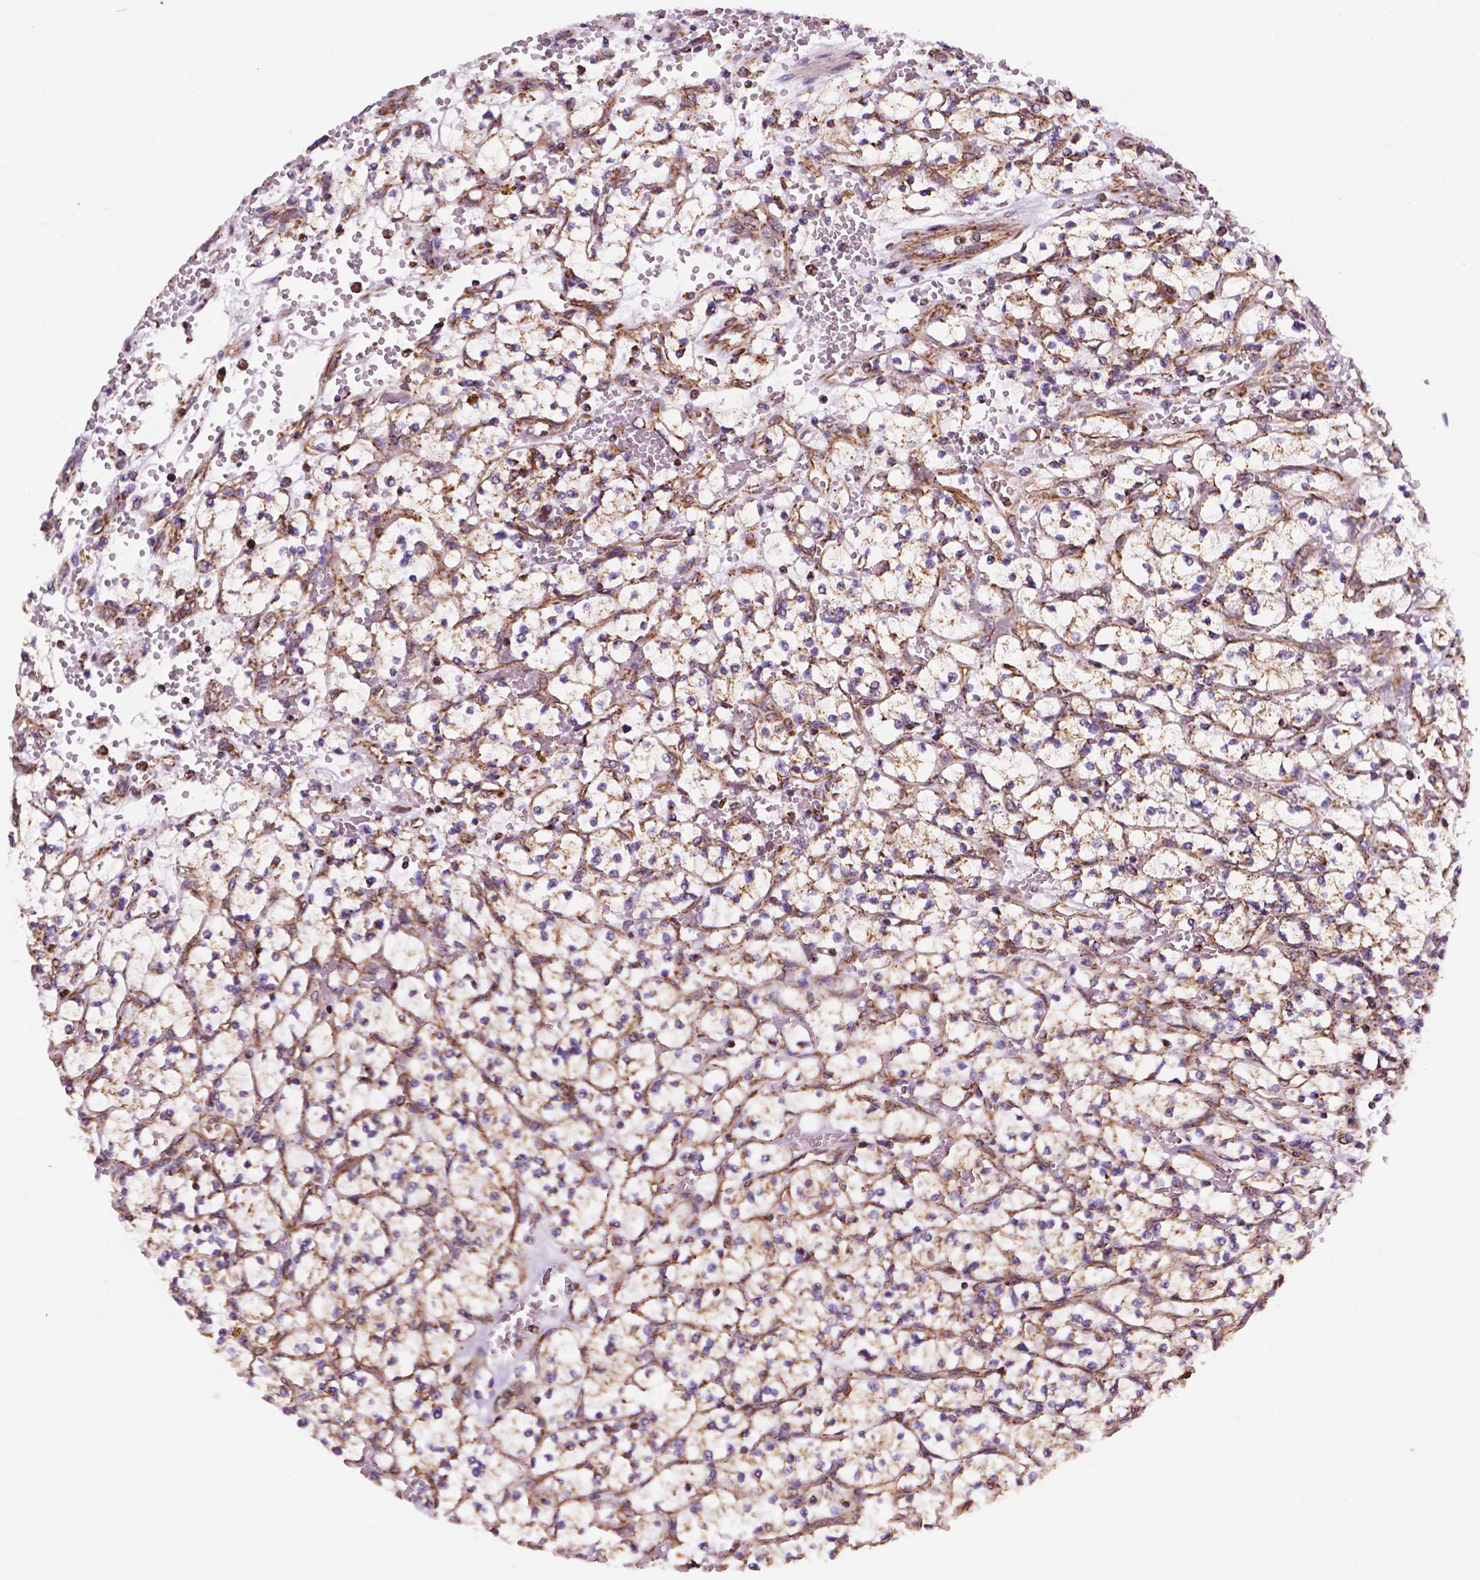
{"staining": {"intensity": "moderate", "quantity": ">75%", "location": "cytoplasmic/membranous"}, "tissue": "renal cancer", "cell_type": "Tumor cells", "image_type": "cancer", "snomed": [{"axis": "morphology", "description": "Adenocarcinoma, NOS"}, {"axis": "topography", "description": "Kidney"}], "caption": "Adenocarcinoma (renal) stained with DAB (3,3'-diaminobenzidine) immunohistochemistry (IHC) exhibits medium levels of moderate cytoplasmic/membranous positivity in about >75% of tumor cells.", "gene": "GEMIN4", "patient": {"sex": "female", "age": 64}}